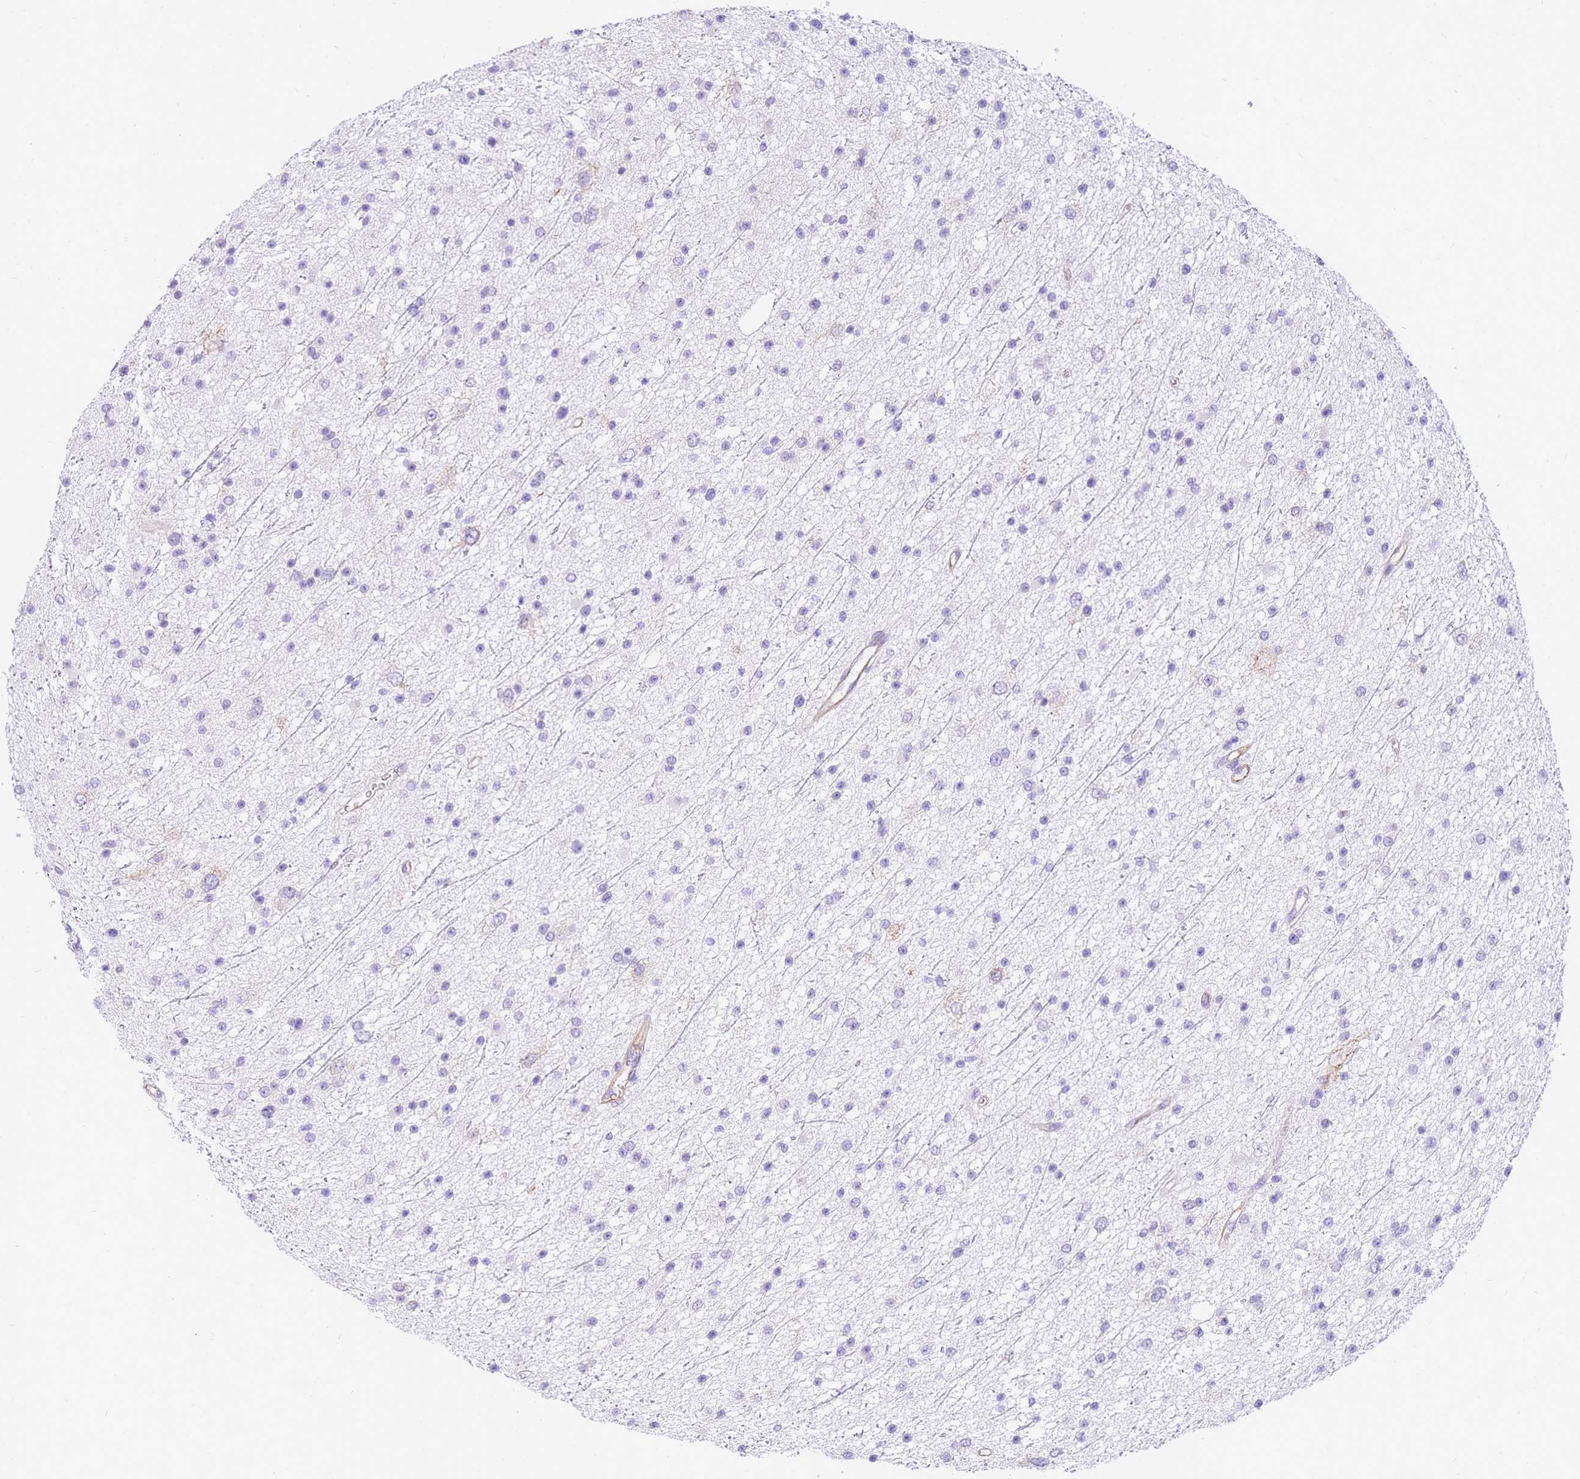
{"staining": {"intensity": "negative", "quantity": "none", "location": "none"}, "tissue": "glioma", "cell_type": "Tumor cells", "image_type": "cancer", "snomed": [{"axis": "morphology", "description": "Glioma, malignant, Low grade"}, {"axis": "topography", "description": "Cerebral cortex"}], "caption": "High magnification brightfield microscopy of malignant glioma (low-grade) stained with DAB (3,3'-diaminobenzidine) (brown) and counterstained with hematoxylin (blue): tumor cells show no significant positivity.", "gene": "SRSF12", "patient": {"sex": "female", "age": 39}}